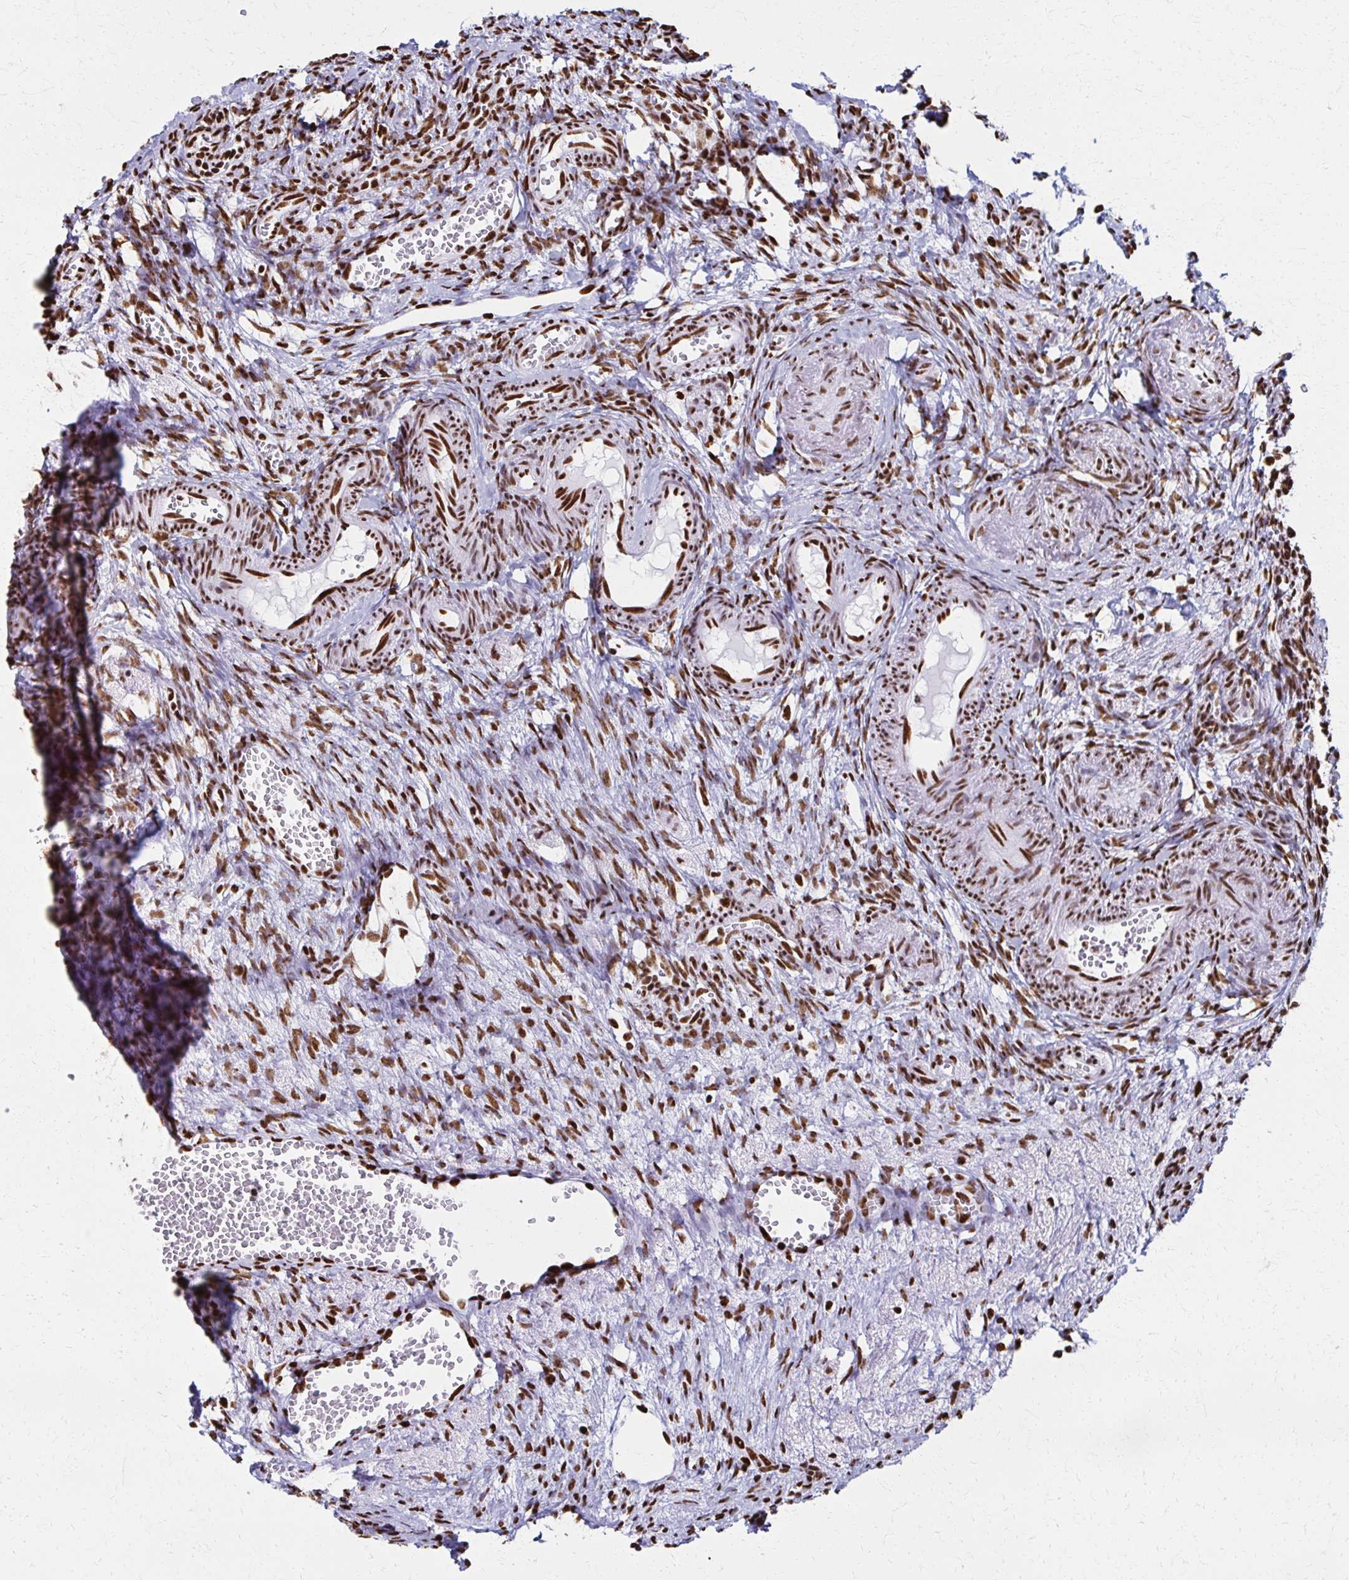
{"staining": {"intensity": "moderate", "quantity": ">75%", "location": "nuclear"}, "tissue": "ovary", "cell_type": "Follicle cells", "image_type": "normal", "snomed": [{"axis": "morphology", "description": "Normal tissue, NOS"}, {"axis": "topography", "description": "Ovary"}], "caption": "Follicle cells display moderate nuclear expression in approximately >75% of cells in unremarkable ovary. (brown staining indicates protein expression, while blue staining denotes nuclei).", "gene": "NONO", "patient": {"sex": "female", "age": 41}}